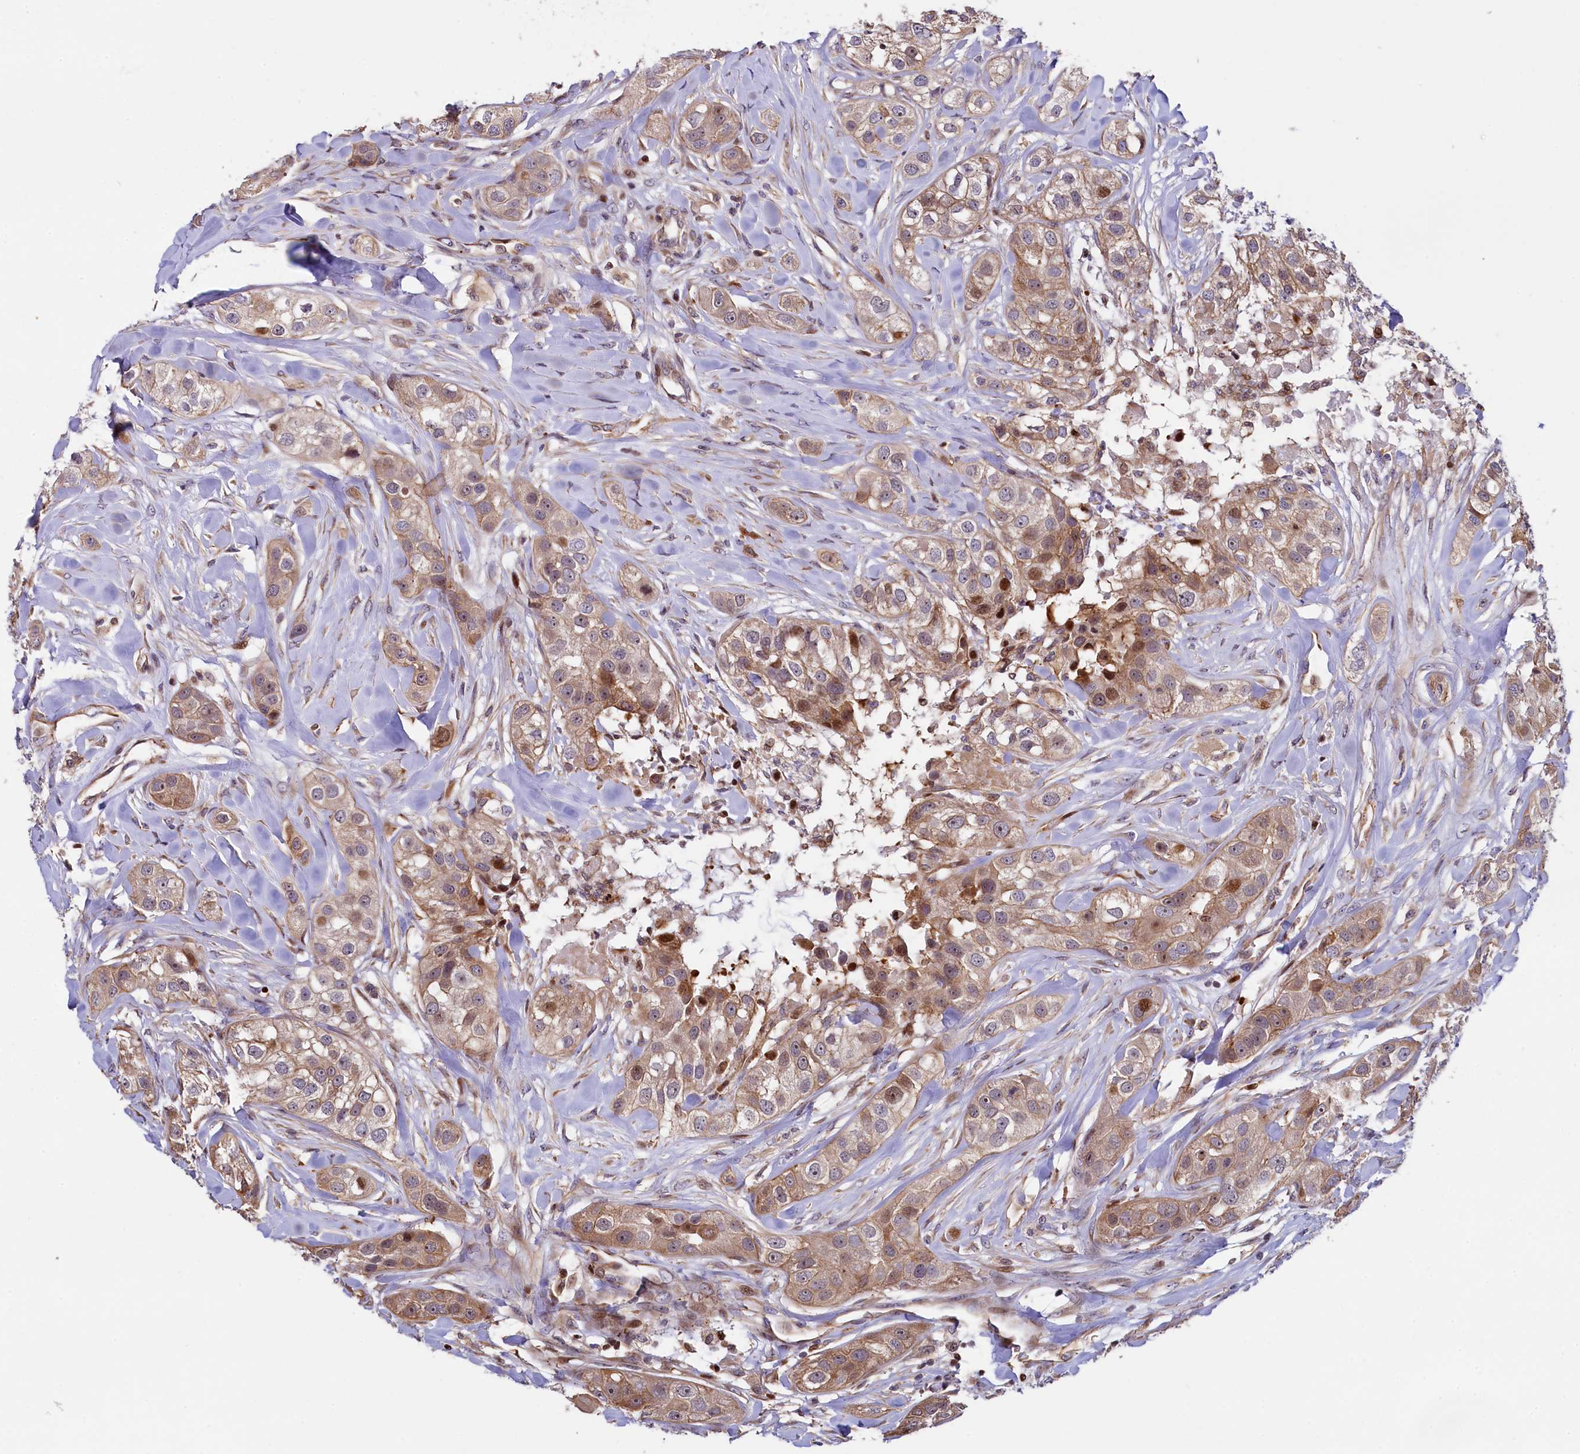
{"staining": {"intensity": "weak", "quantity": ">75%", "location": "cytoplasmic/membranous,nuclear"}, "tissue": "head and neck cancer", "cell_type": "Tumor cells", "image_type": "cancer", "snomed": [{"axis": "morphology", "description": "Normal tissue, NOS"}, {"axis": "morphology", "description": "Squamous cell carcinoma, NOS"}, {"axis": "topography", "description": "Skeletal muscle"}, {"axis": "topography", "description": "Head-Neck"}], "caption": "Head and neck cancer tissue demonstrates weak cytoplasmic/membranous and nuclear positivity in about >75% of tumor cells, visualized by immunohistochemistry. Using DAB (3,3'-diaminobenzidine) (brown) and hematoxylin (blue) stains, captured at high magnification using brightfield microscopy.", "gene": "TGDS", "patient": {"sex": "male", "age": 51}}